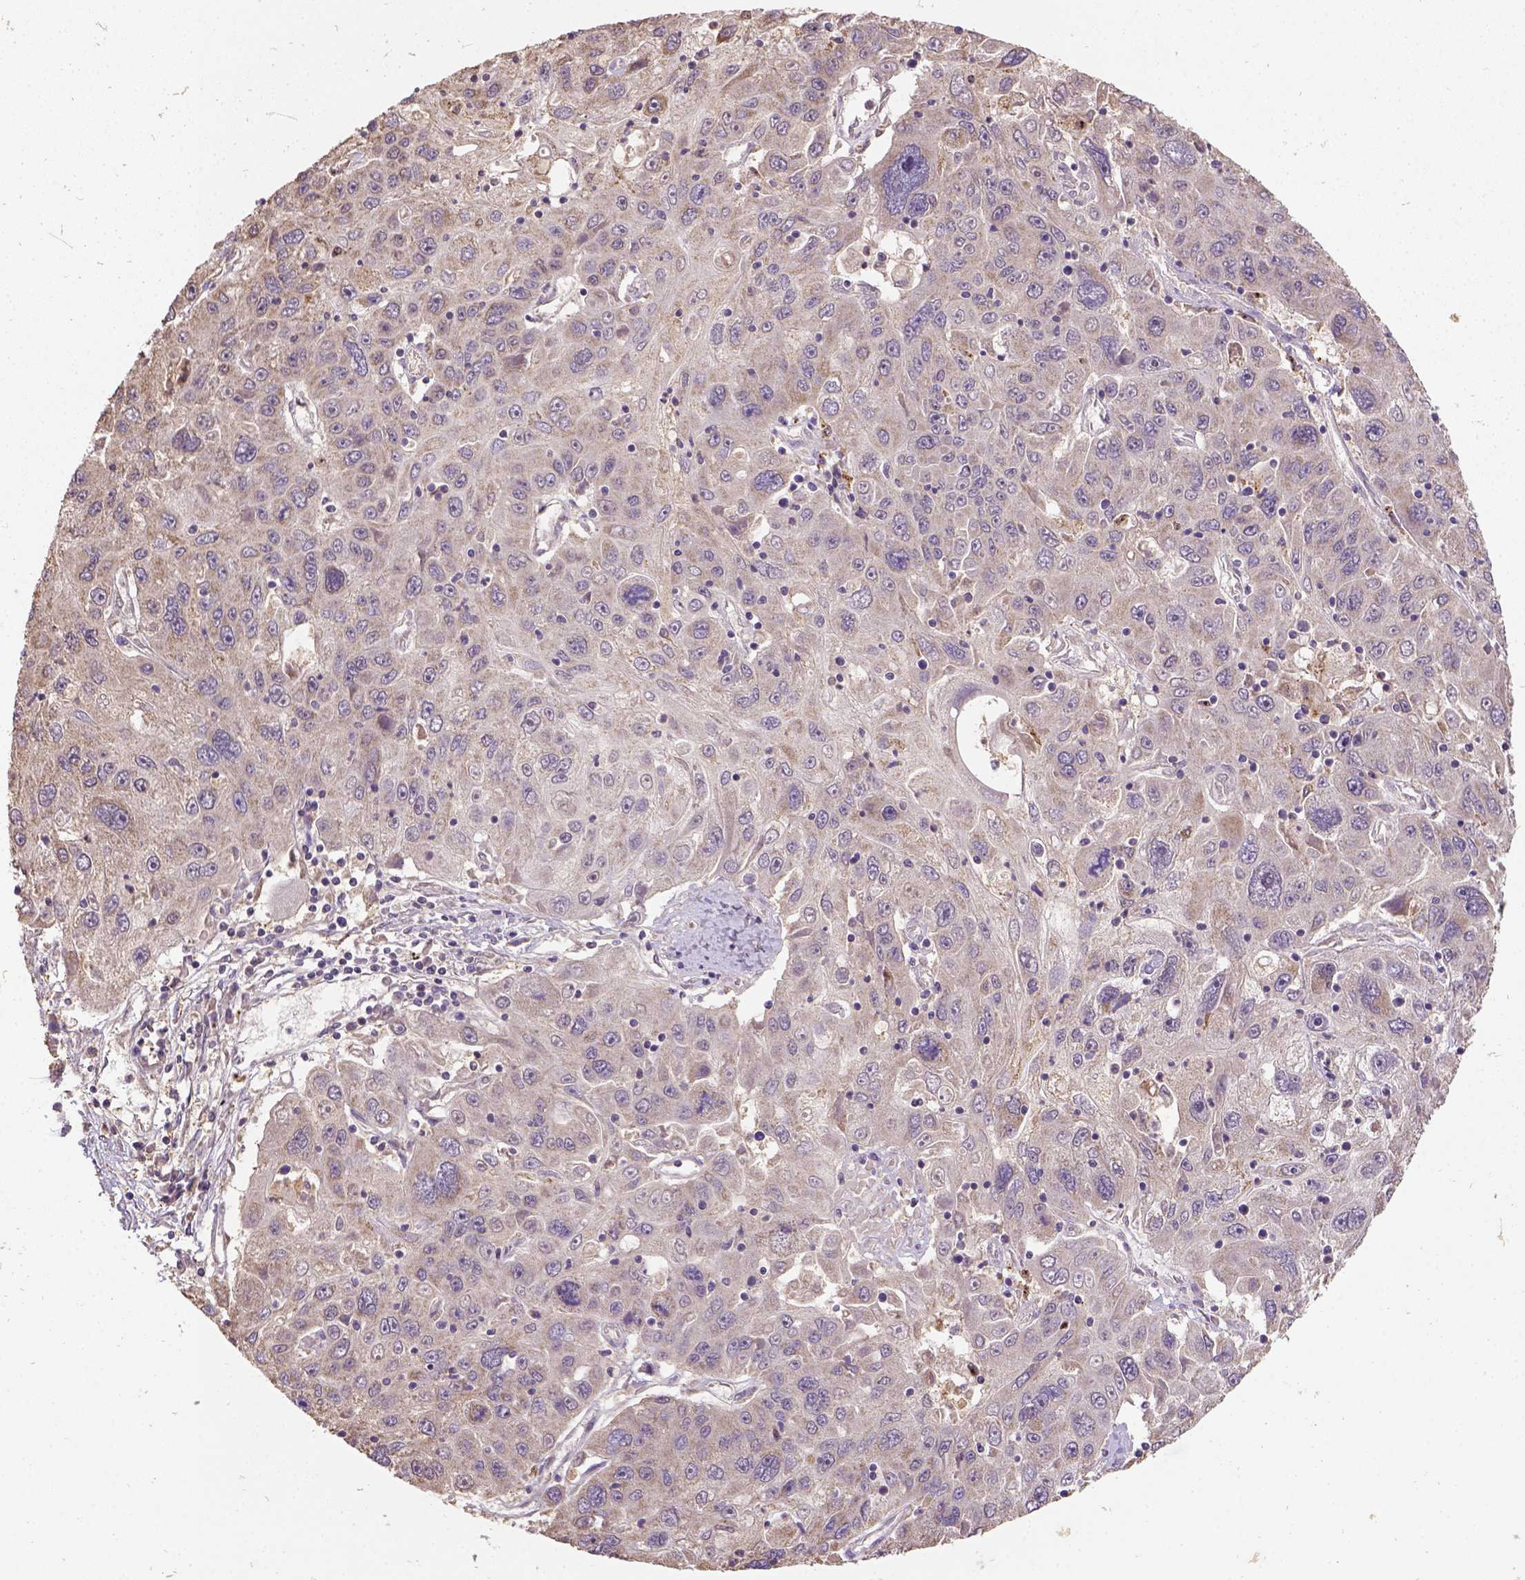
{"staining": {"intensity": "moderate", "quantity": "<25%", "location": "cytoplasmic/membranous"}, "tissue": "stomach cancer", "cell_type": "Tumor cells", "image_type": "cancer", "snomed": [{"axis": "morphology", "description": "Adenocarcinoma, NOS"}, {"axis": "topography", "description": "Stomach"}], "caption": "Protein expression analysis of human stomach cancer reveals moderate cytoplasmic/membranous expression in approximately <25% of tumor cells.", "gene": "NUDT10", "patient": {"sex": "male", "age": 56}}